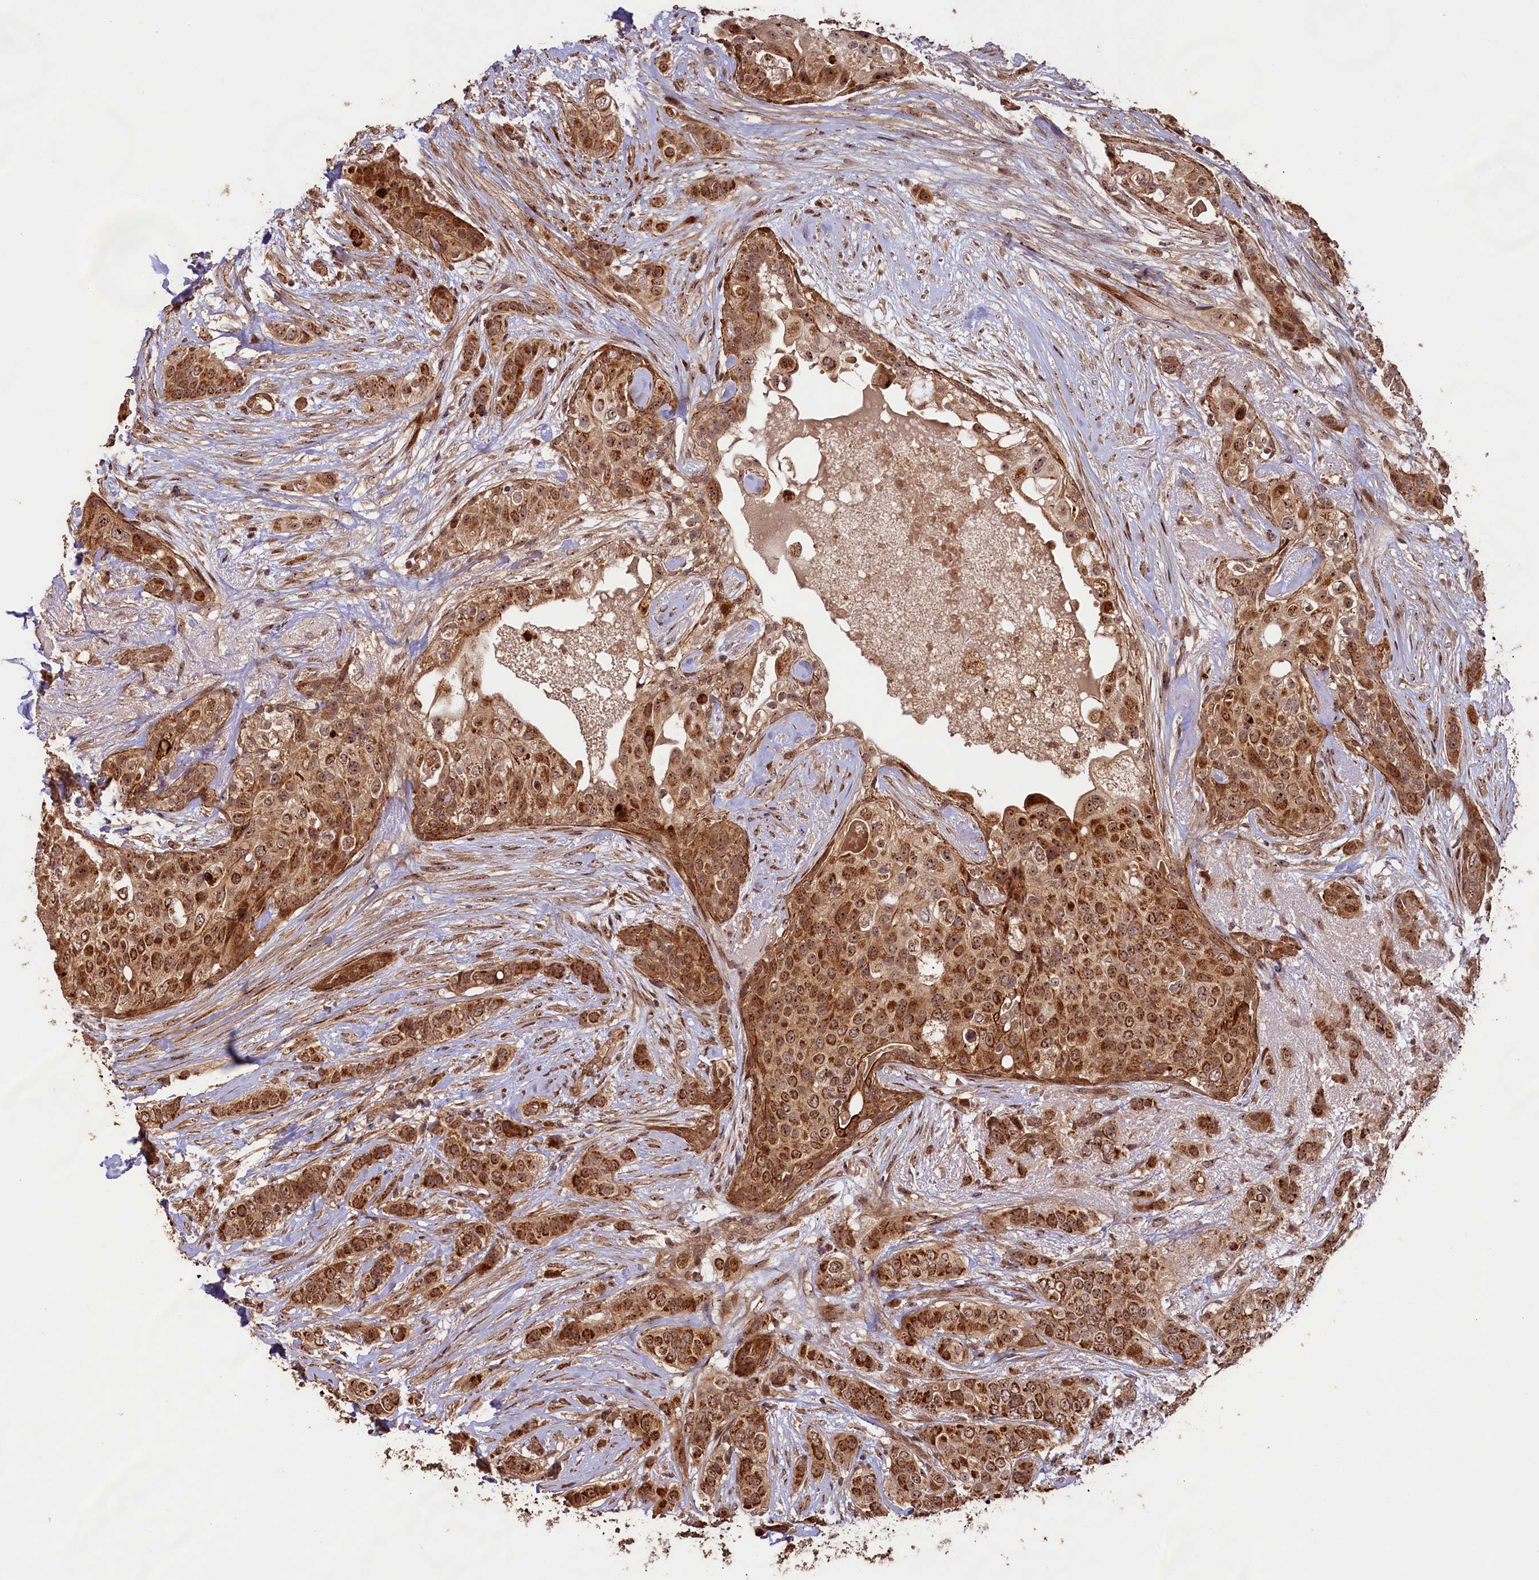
{"staining": {"intensity": "moderate", "quantity": ">75%", "location": "cytoplasmic/membranous,nuclear"}, "tissue": "breast cancer", "cell_type": "Tumor cells", "image_type": "cancer", "snomed": [{"axis": "morphology", "description": "Lobular carcinoma"}, {"axis": "topography", "description": "Breast"}], "caption": "The photomicrograph exhibits staining of lobular carcinoma (breast), revealing moderate cytoplasmic/membranous and nuclear protein staining (brown color) within tumor cells.", "gene": "SHPRH", "patient": {"sex": "female", "age": 51}}